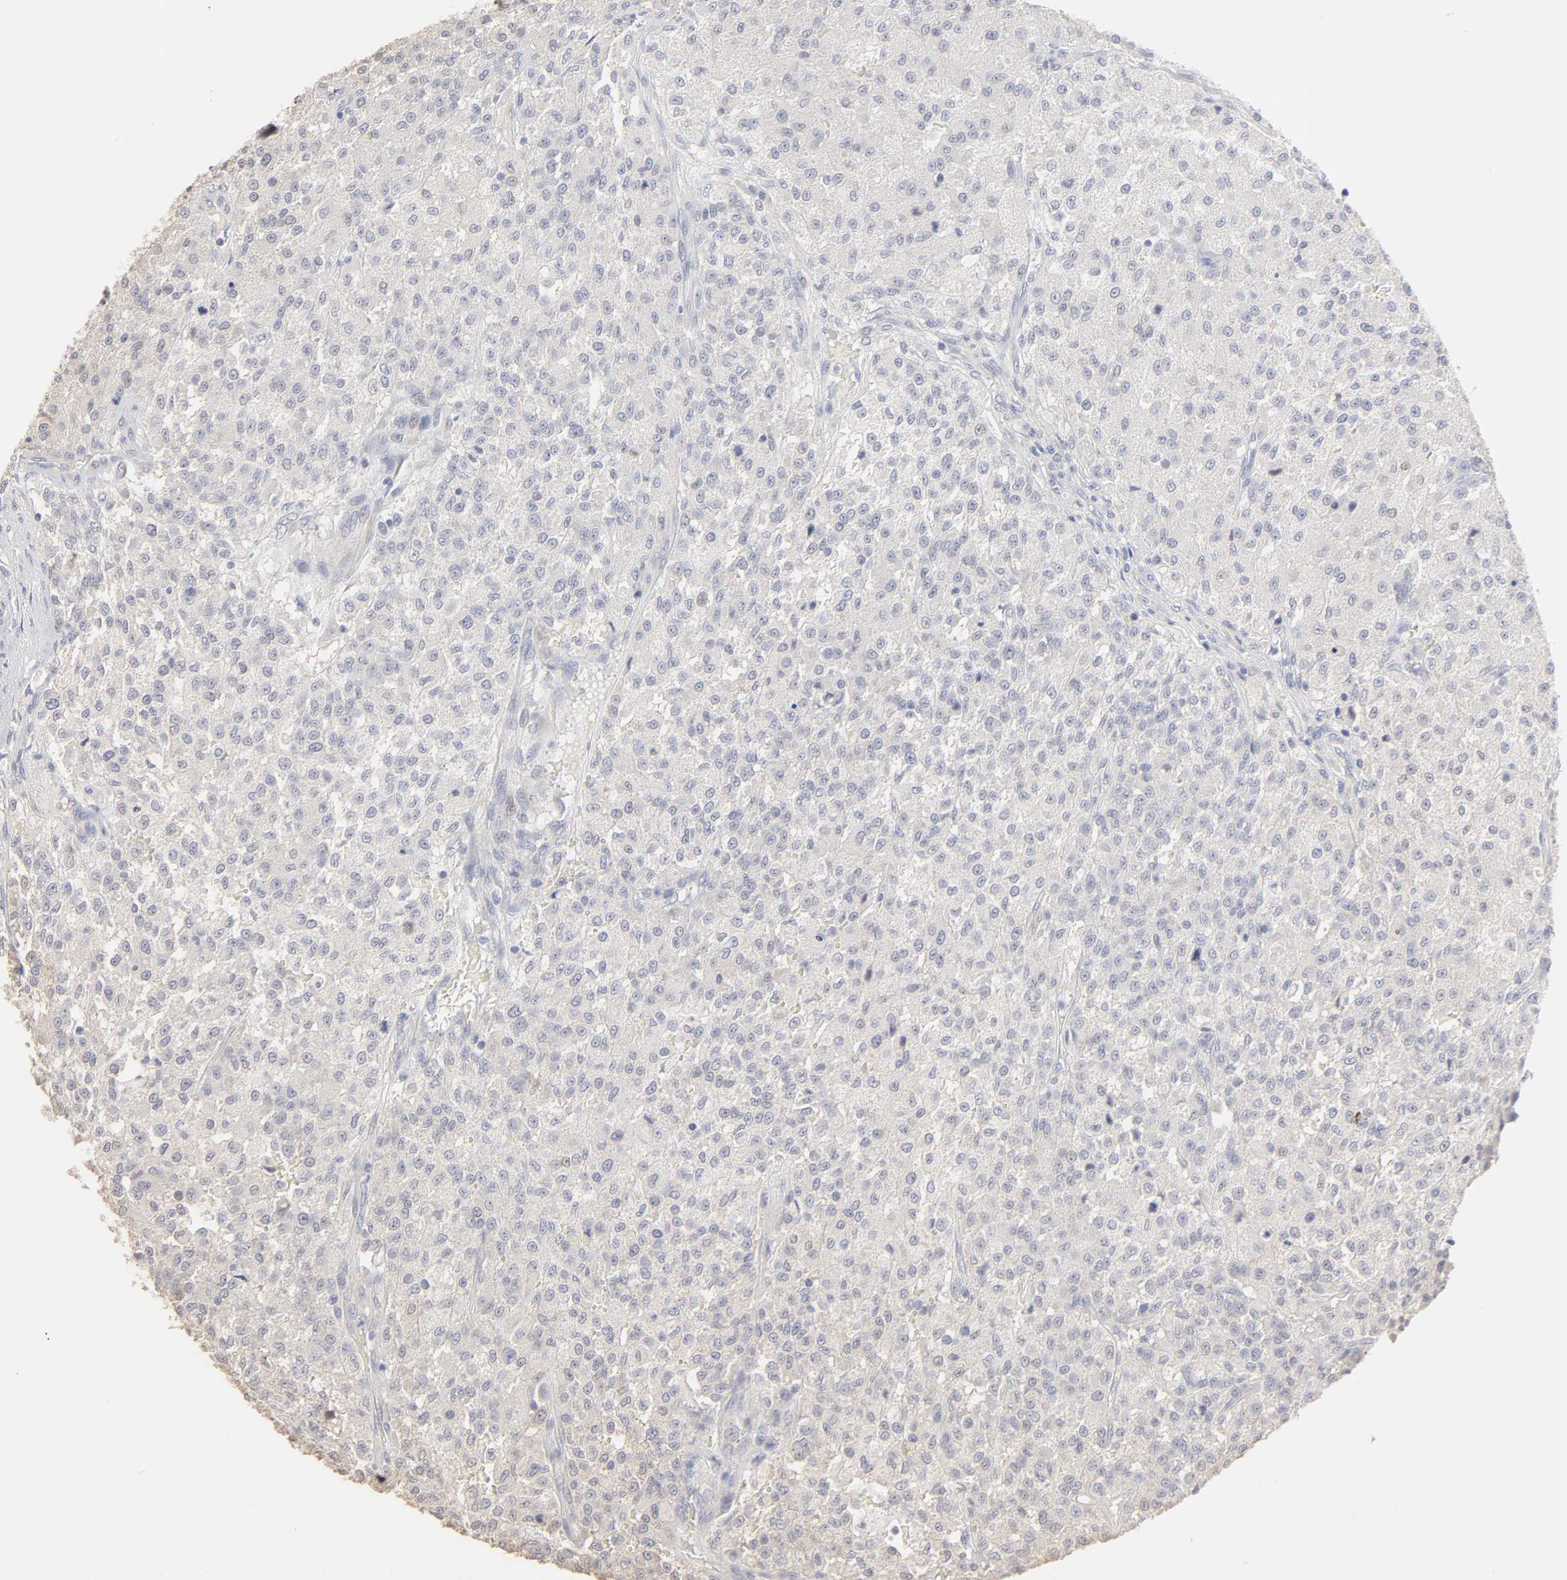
{"staining": {"intensity": "weak", "quantity": "25%-75%", "location": "cytoplasmic/membranous"}, "tissue": "testis cancer", "cell_type": "Tumor cells", "image_type": "cancer", "snomed": [{"axis": "morphology", "description": "Seminoma, NOS"}, {"axis": "topography", "description": "Testis"}], "caption": "A histopathology image of human testis seminoma stained for a protein exhibits weak cytoplasmic/membranous brown staining in tumor cells. (DAB IHC, brown staining for protein, blue staining for nuclei).", "gene": "DNAL4", "patient": {"sex": "male", "age": 59}}